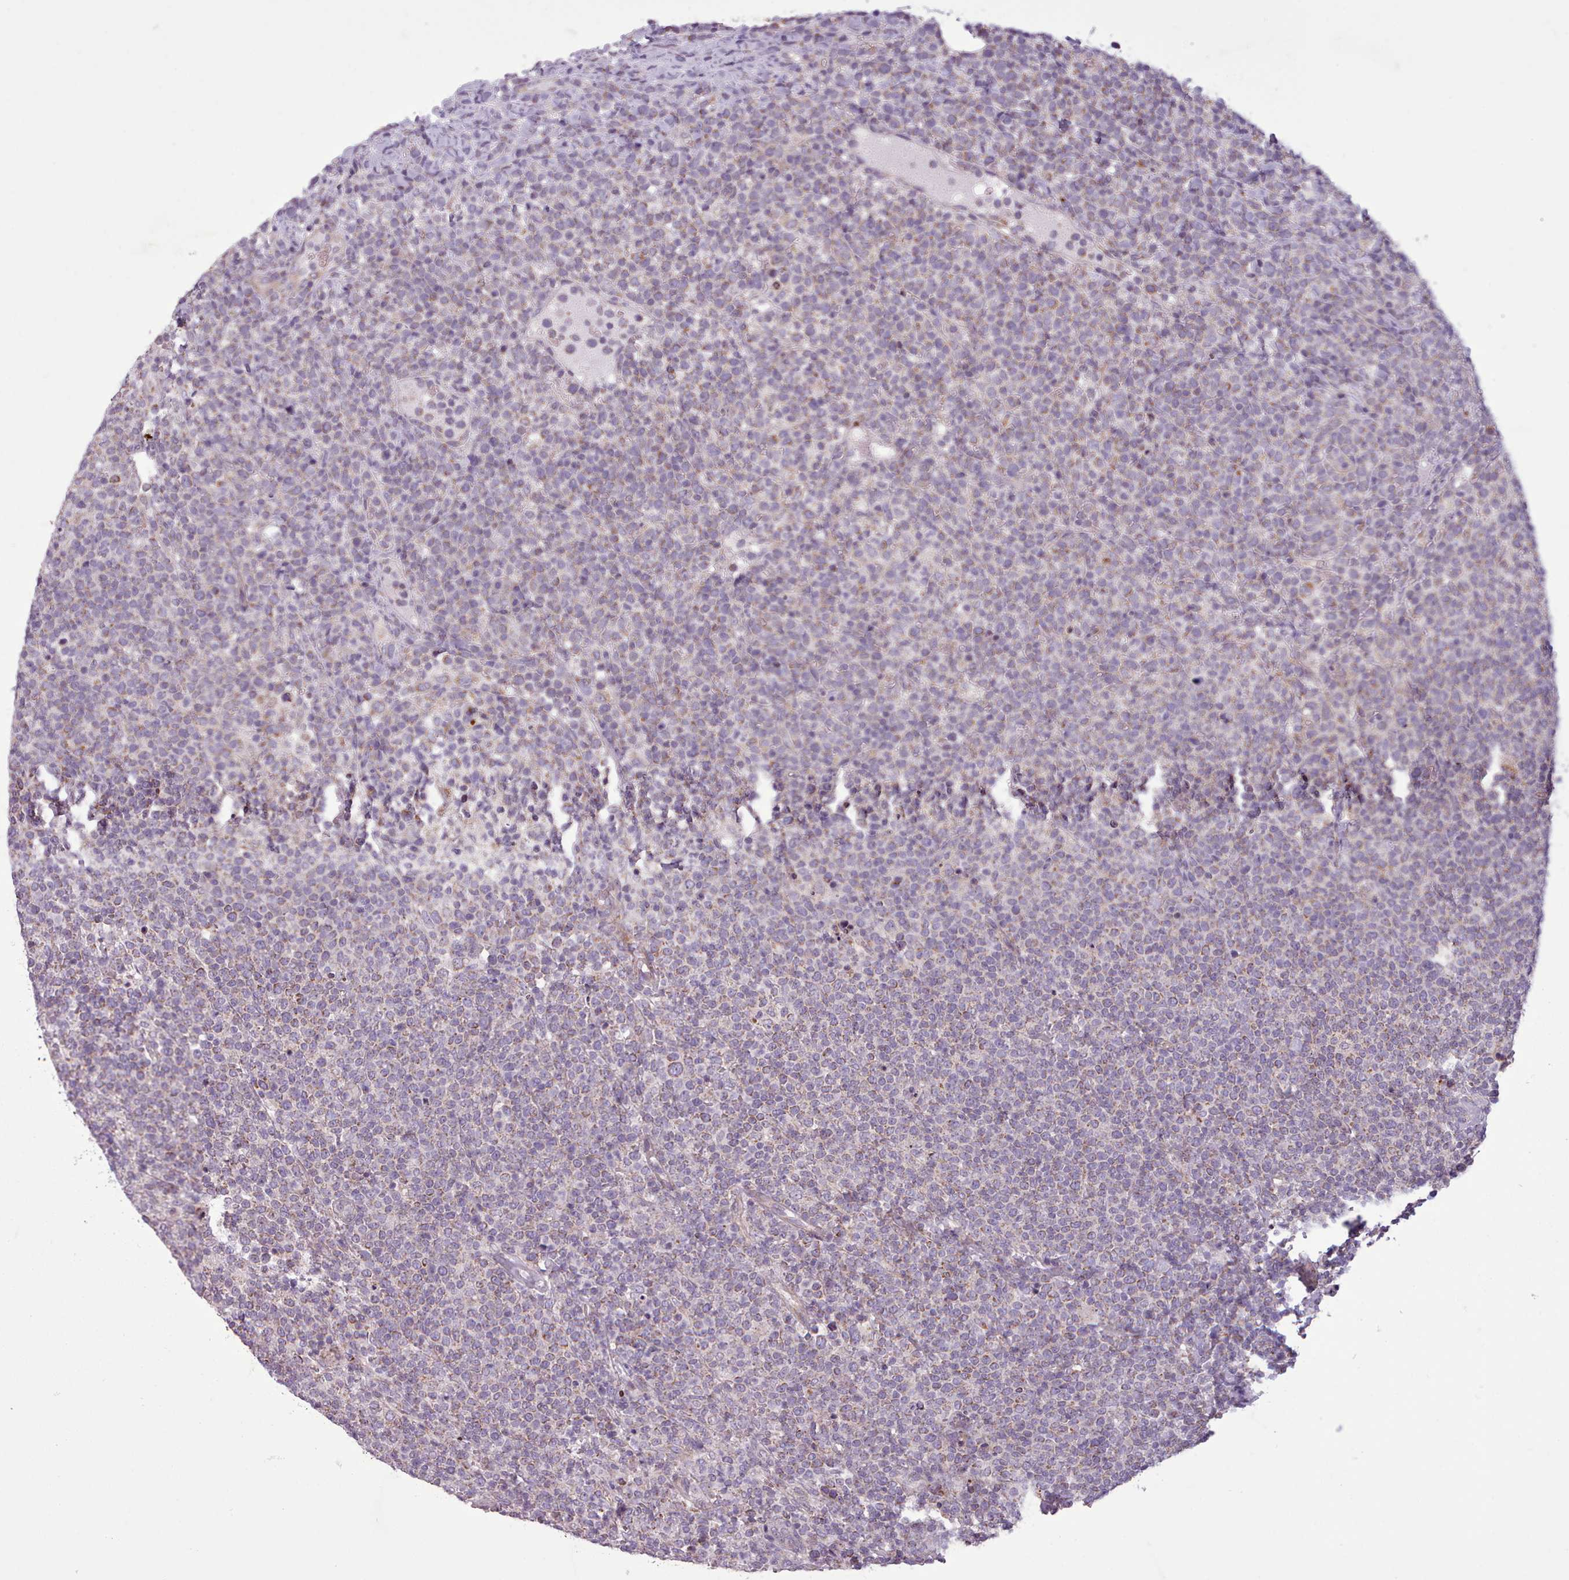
{"staining": {"intensity": "moderate", "quantity": "<25%", "location": "cytoplasmic/membranous"}, "tissue": "lymphoma", "cell_type": "Tumor cells", "image_type": "cancer", "snomed": [{"axis": "morphology", "description": "Malignant lymphoma, non-Hodgkin's type, High grade"}, {"axis": "topography", "description": "Lymph node"}], "caption": "This histopathology image displays immunohistochemistry (IHC) staining of malignant lymphoma, non-Hodgkin's type (high-grade), with low moderate cytoplasmic/membranous positivity in approximately <25% of tumor cells.", "gene": "AVL9", "patient": {"sex": "male", "age": 61}}